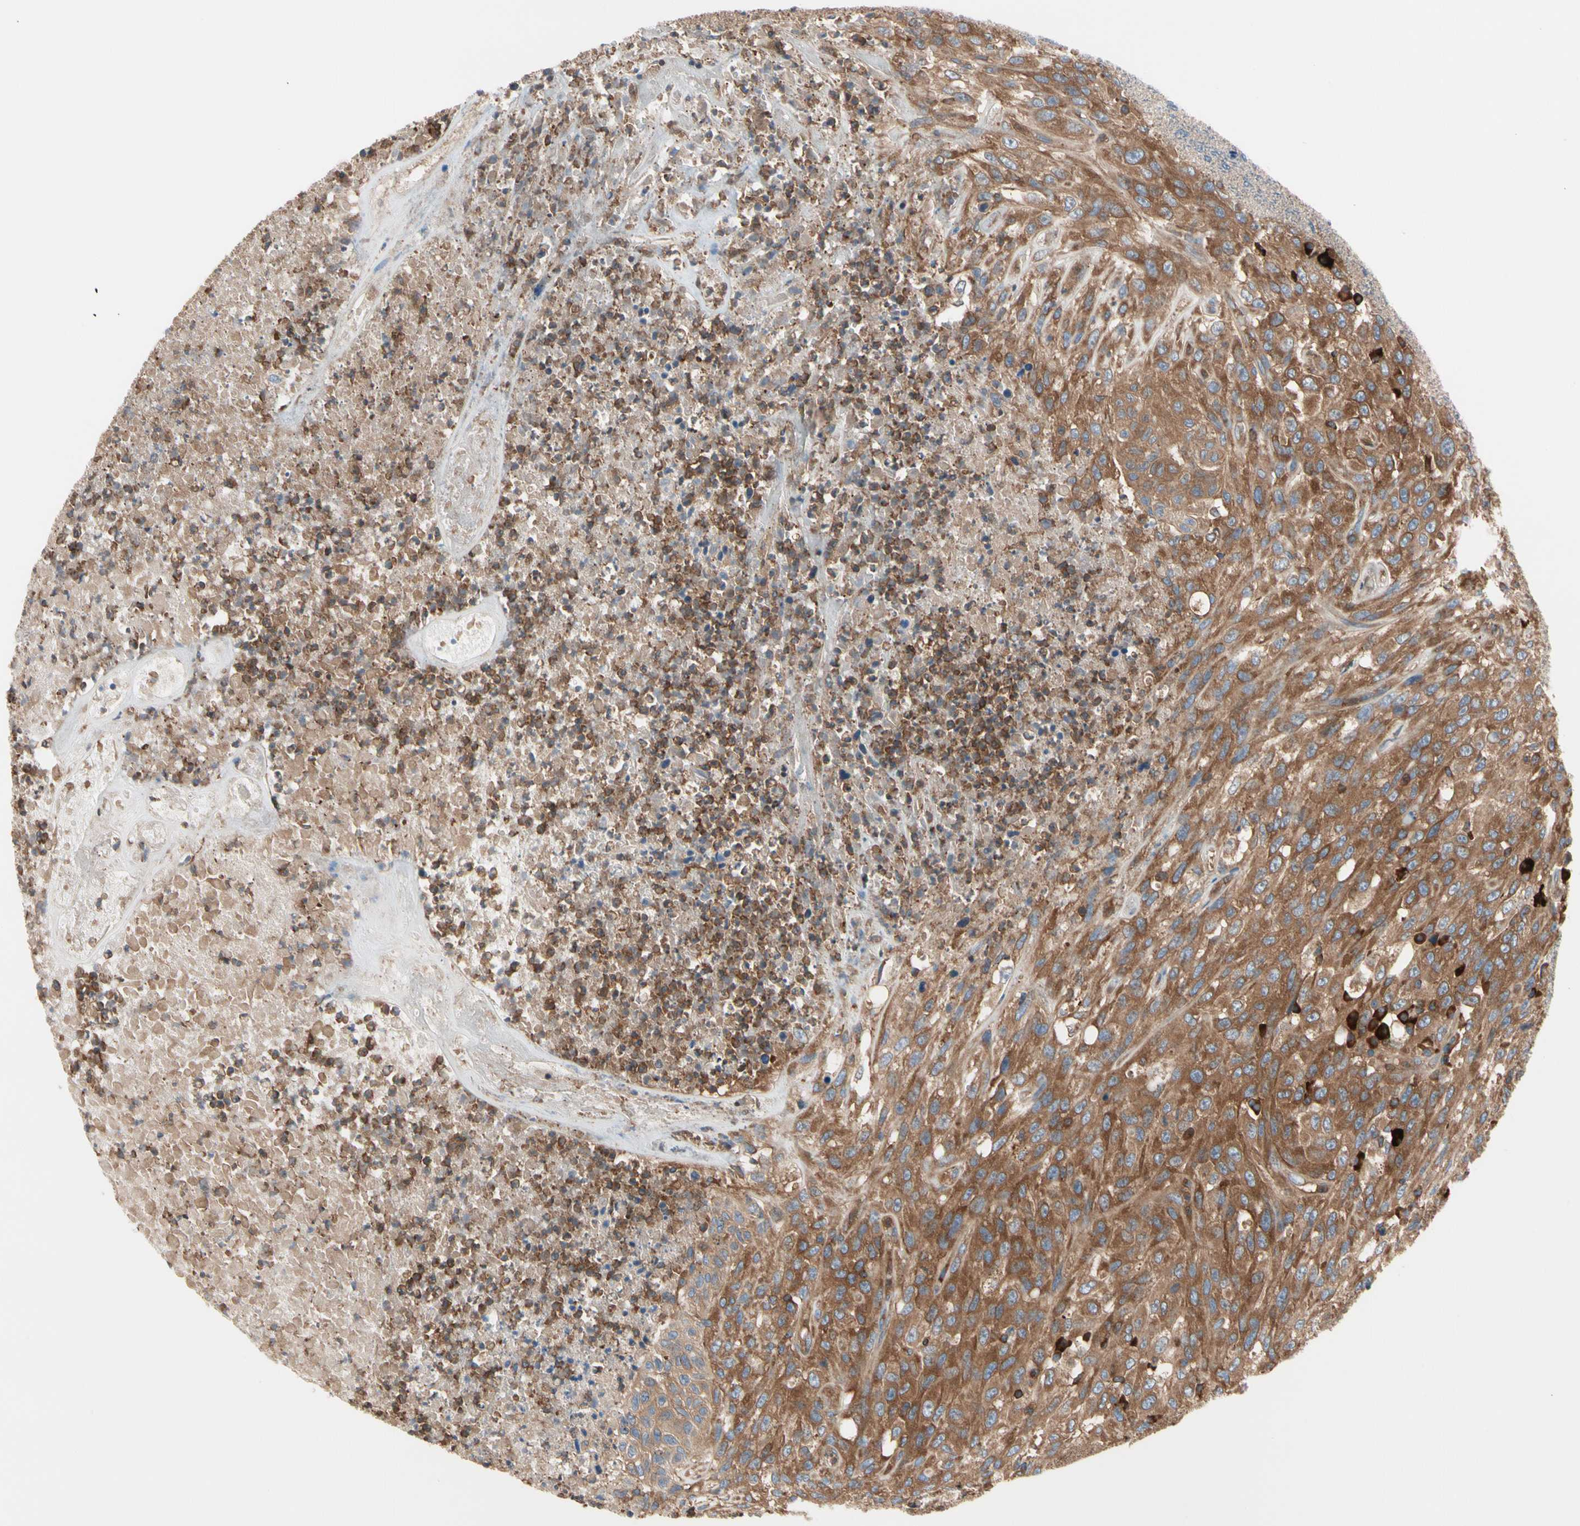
{"staining": {"intensity": "moderate", "quantity": ">75%", "location": "cytoplasmic/membranous"}, "tissue": "urothelial cancer", "cell_type": "Tumor cells", "image_type": "cancer", "snomed": [{"axis": "morphology", "description": "Urothelial carcinoma, High grade"}, {"axis": "topography", "description": "Urinary bladder"}], "caption": "Immunohistochemical staining of urothelial carcinoma (high-grade) shows moderate cytoplasmic/membranous protein staining in about >75% of tumor cells. Immunohistochemistry stains the protein of interest in brown and the nuclei are stained blue.", "gene": "ROCK1", "patient": {"sex": "male", "age": 66}}